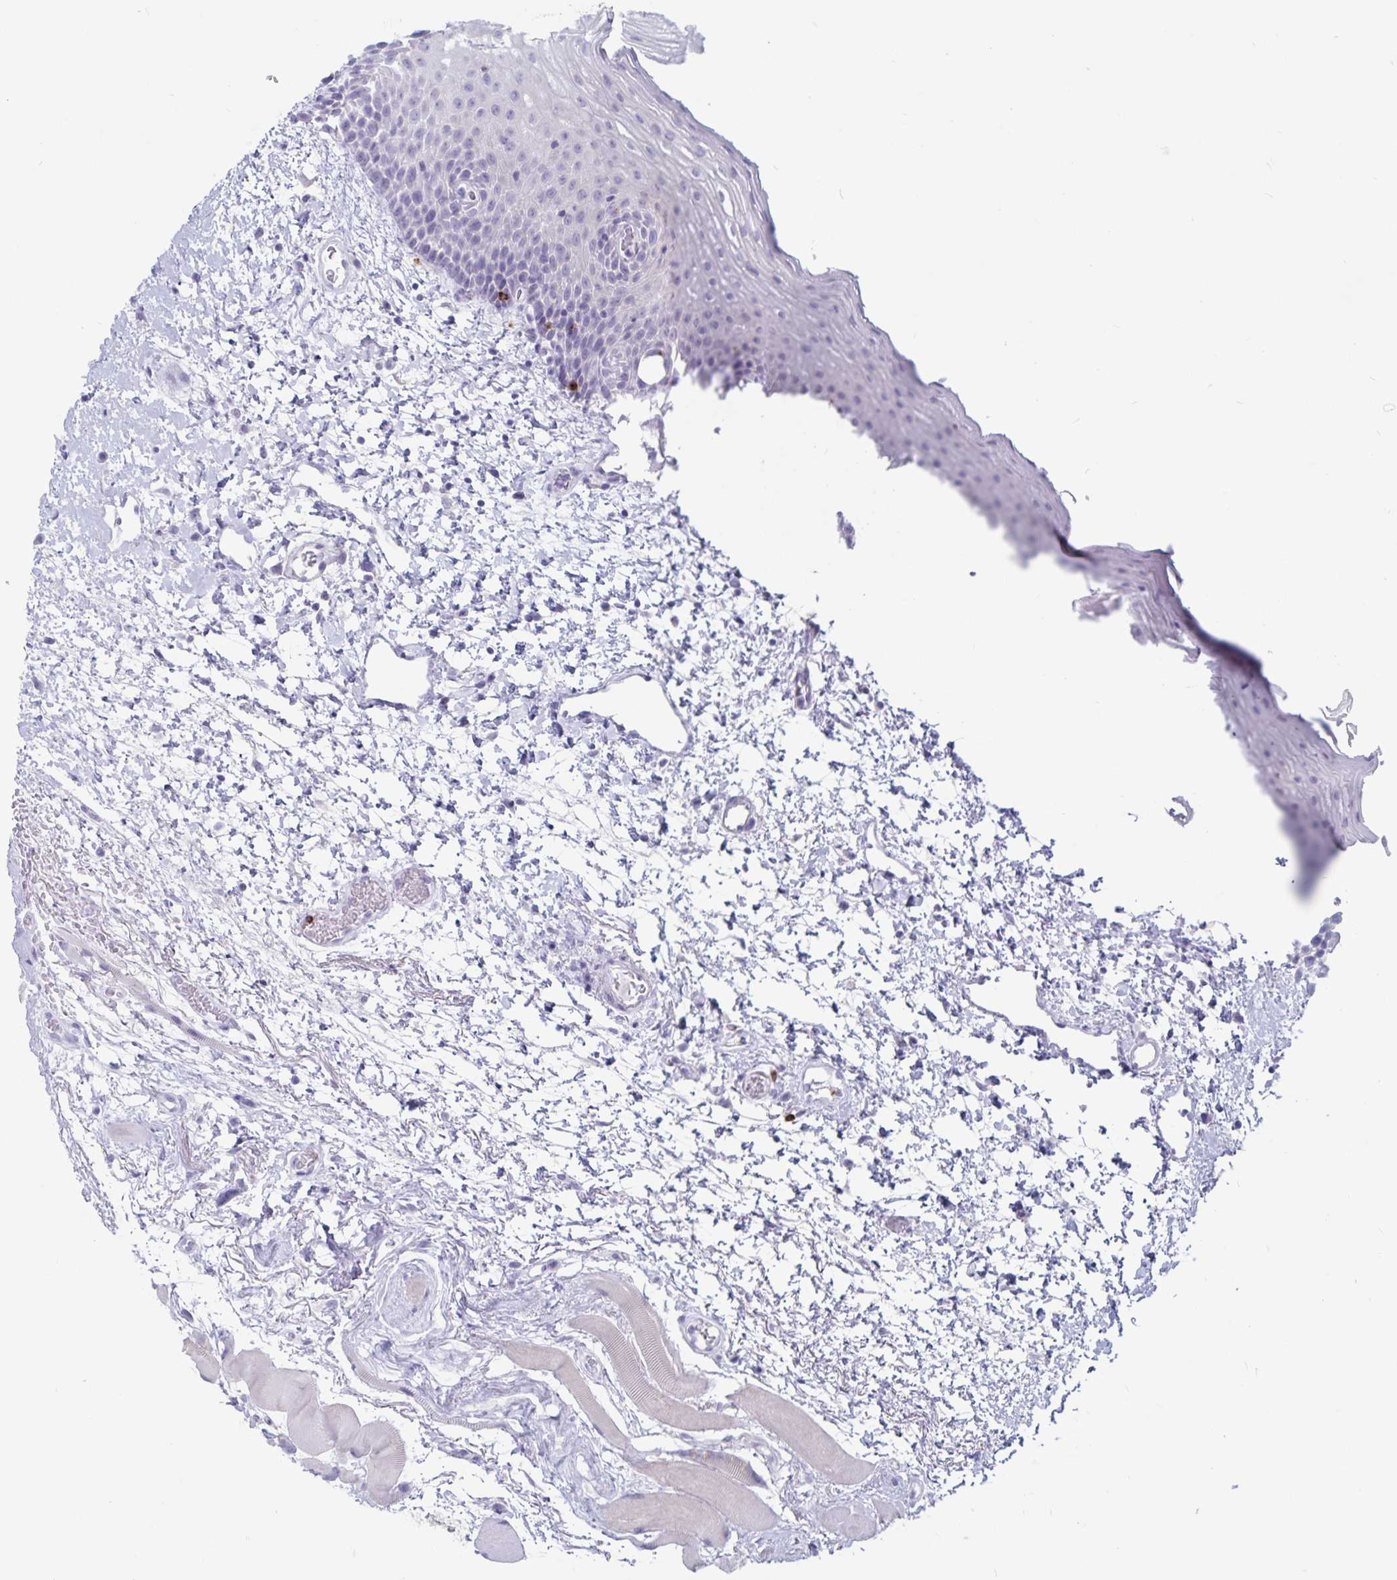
{"staining": {"intensity": "negative", "quantity": "none", "location": "none"}, "tissue": "oral mucosa", "cell_type": "Squamous epithelial cells", "image_type": "normal", "snomed": [{"axis": "morphology", "description": "Normal tissue, NOS"}, {"axis": "topography", "description": "Oral tissue"}], "caption": "The micrograph demonstrates no significant staining in squamous epithelial cells of oral mucosa. (Immunohistochemistry (ihc), brightfield microscopy, high magnification).", "gene": "GNLY", "patient": {"sex": "female", "age": 82}}